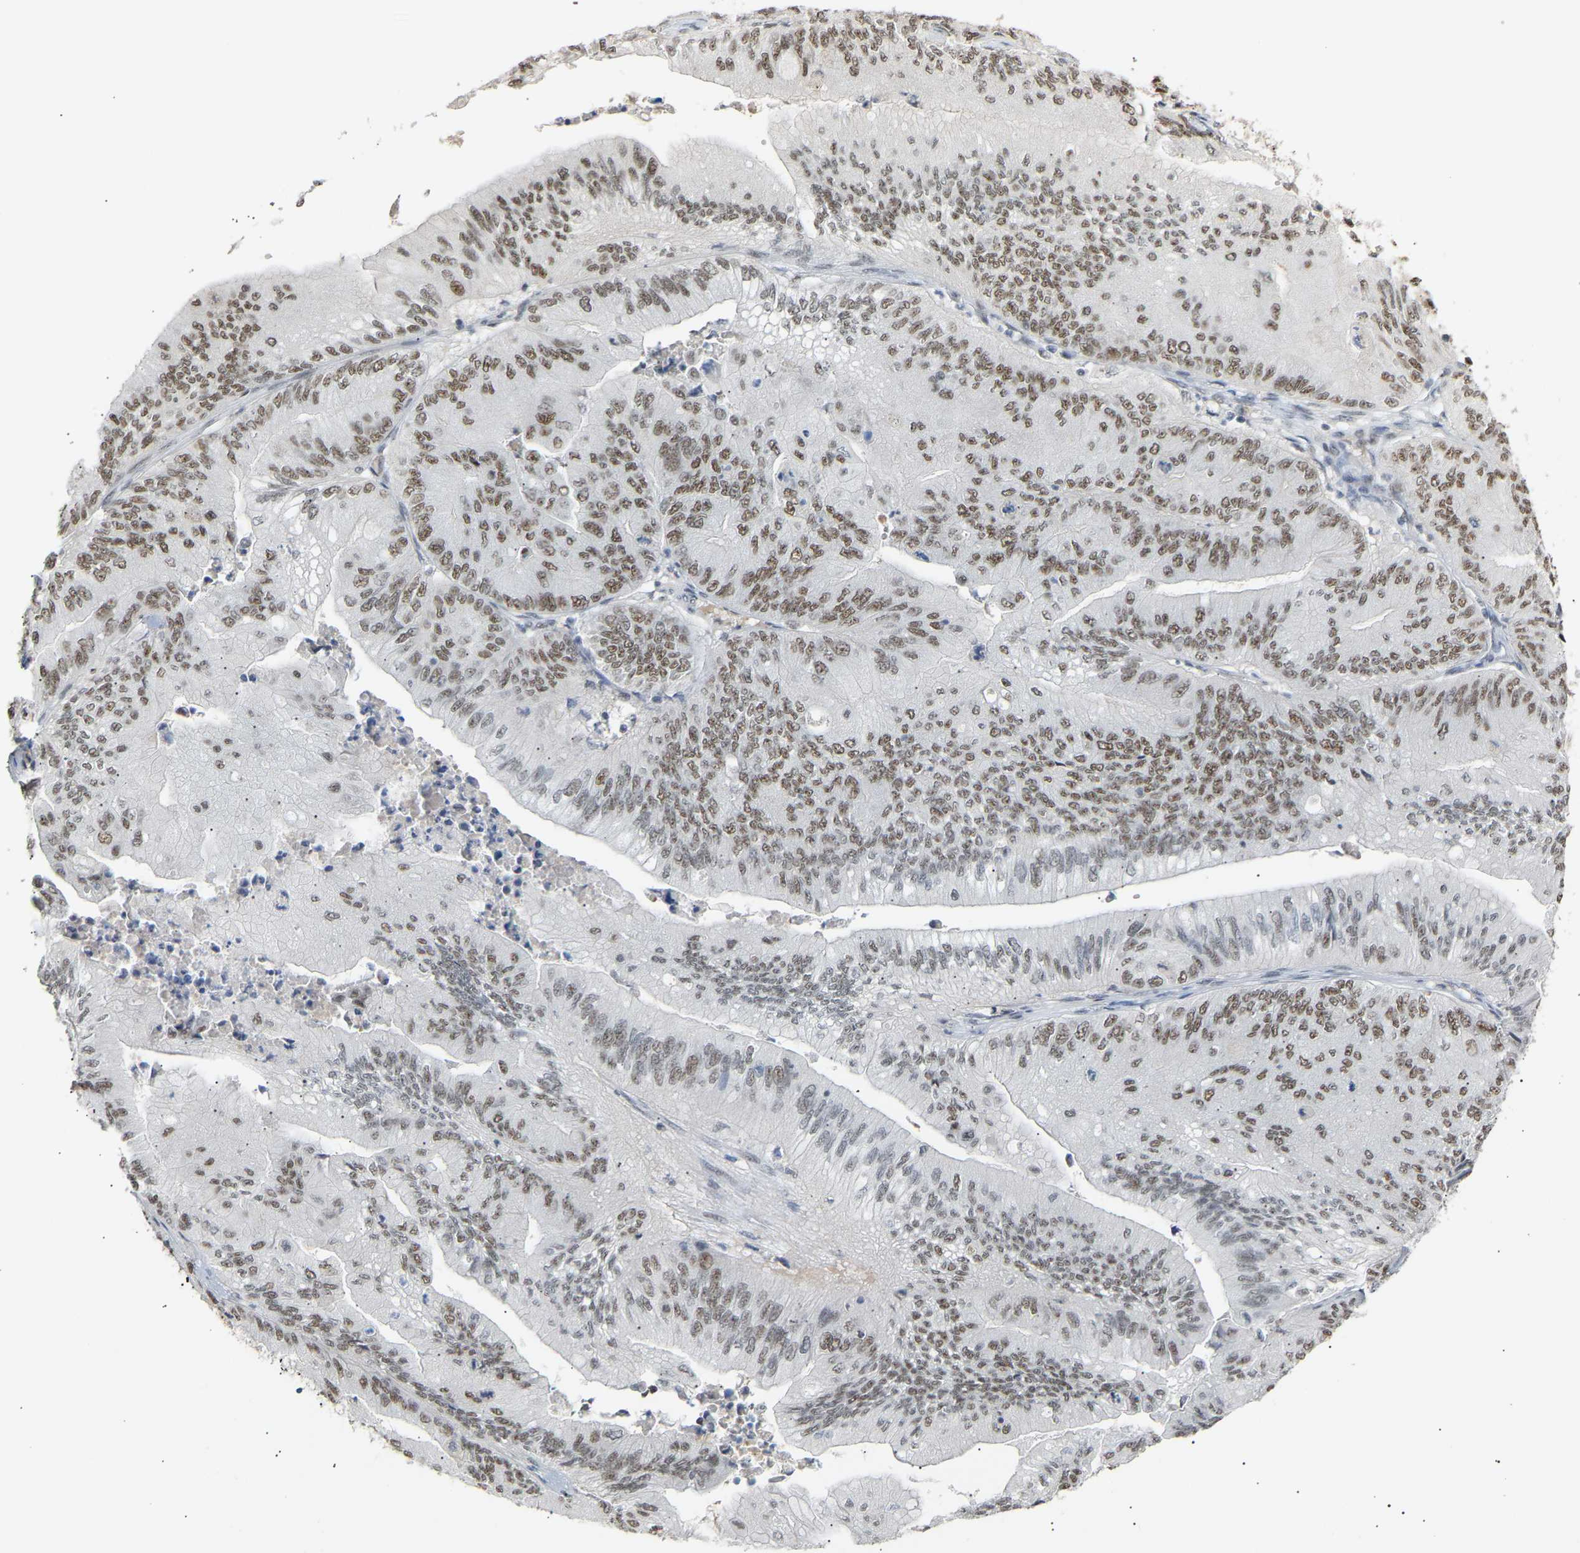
{"staining": {"intensity": "moderate", "quantity": ">75%", "location": "nuclear"}, "tissue": "ovarian cancer", "cell_type": "Tumor cells", "image_type": "cancer", "snomed": [{"axis": "morphology", "description": "Cystadenocarcinoma, mucinous, NOS"}, {"axis": "topography", "description": "Ovary"}], "caption": "Approximately >75% of tumor cells in ovarian cancer (mucinous cystadenocarcinoma) display moderate nuclear protein positivity as visualized by brown immunohistochemical staining.", "gene": "NELFB", "patient": {"sex": "female", "age": 61}}